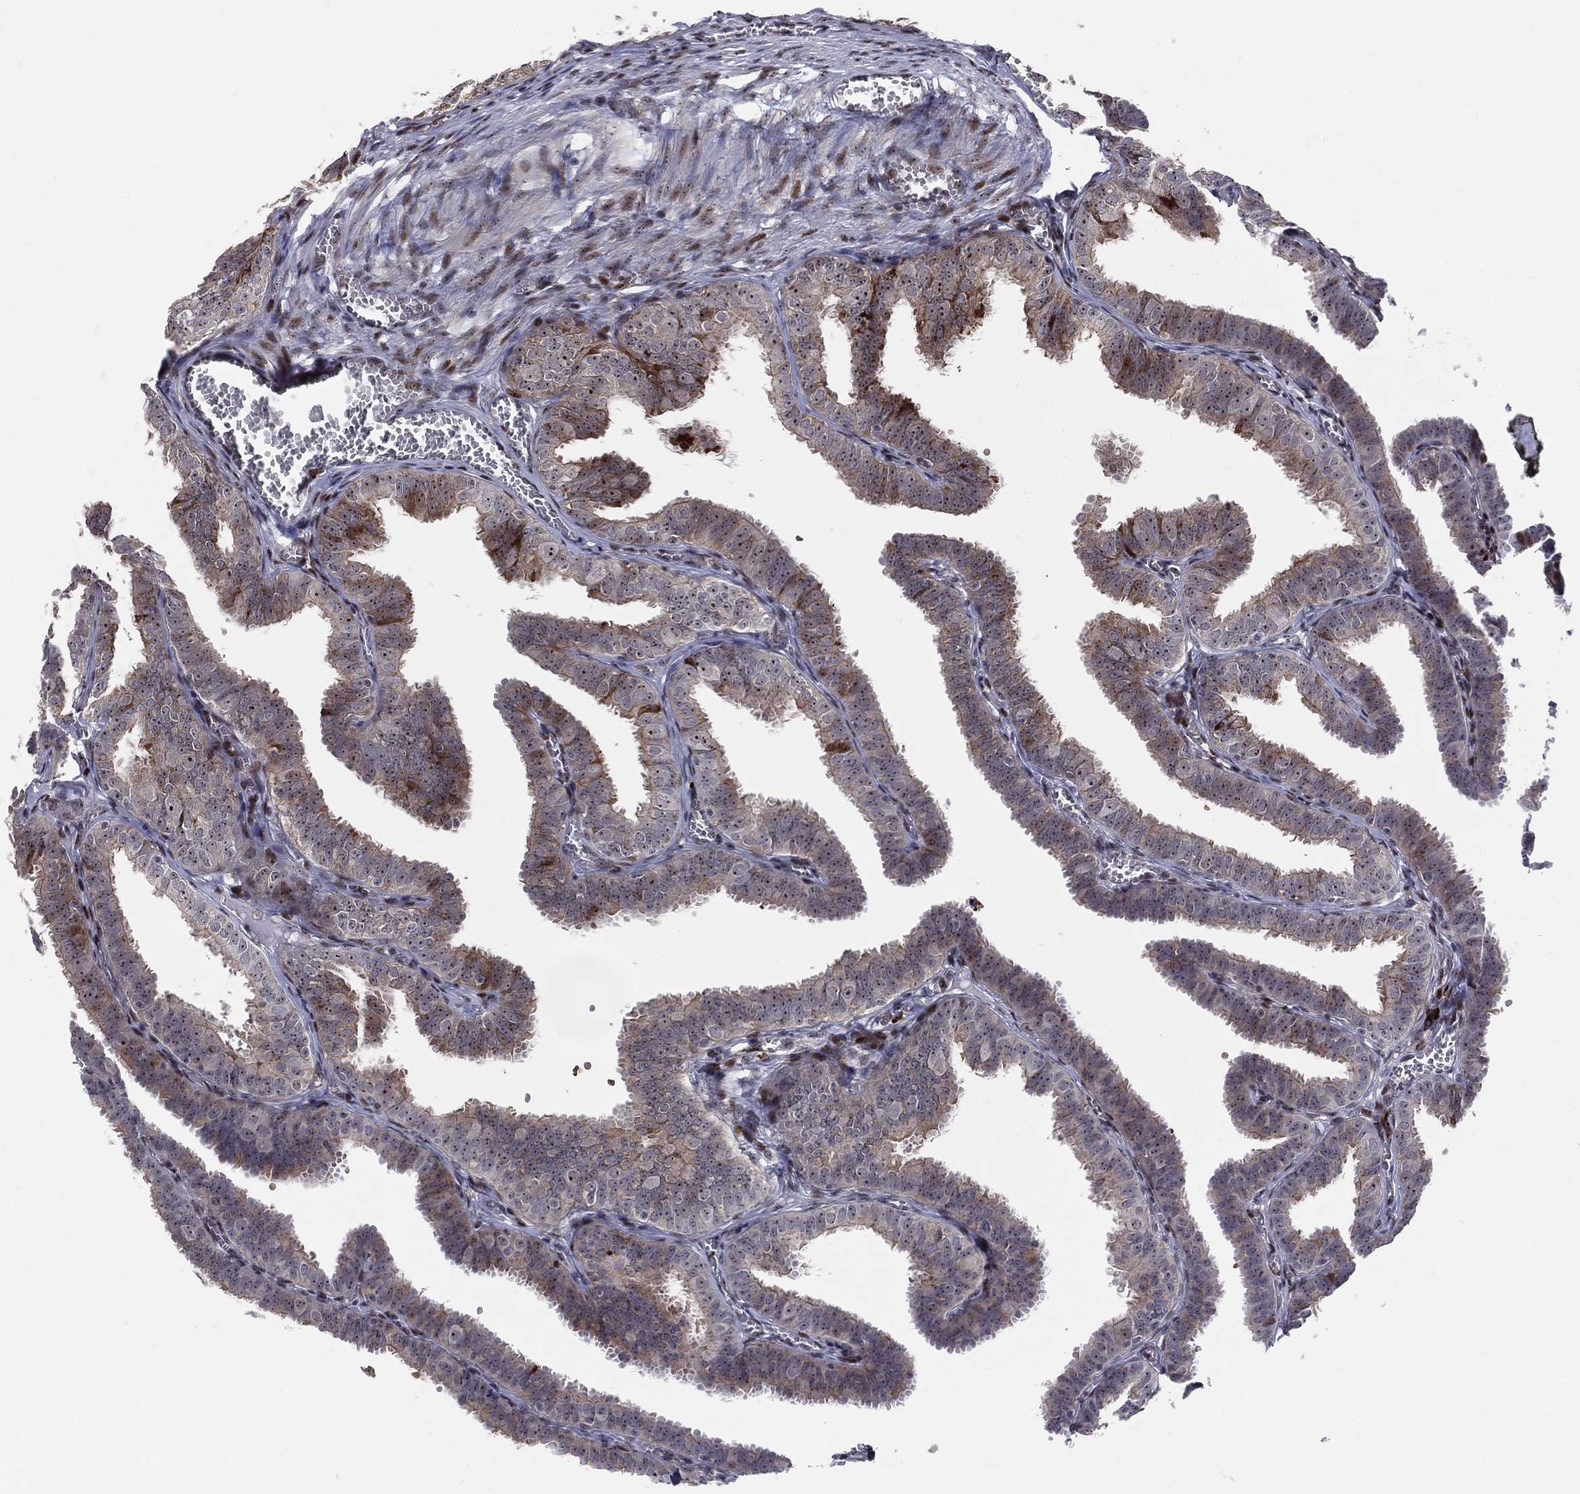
{"staining": {"intensity": "moderate", "quantity": "25%-75%", "location": "cytoplasmic/membranous,nuclear"}, "tissue": "fallopian tube", "cell_type": "Glandular cells", "image_type": "normal", "snomed": [{"axis": "morphology", "description": "Normal tissue, NOS"}, {"axis": "topography", "description": "Fallopian tube"}], "caption": "Fallopian tube was stained to show a protein in brown. There is medium levels of moderate cytoplasmic/membranous,nuclear positivity in approximately 25%-75% of glandular cells. The staining was performed using DAB (3,3'-diaminobenzidine), with brown indicating positive protein expression. Nuclei are stained blue with hematoxylin.", "gene": "VHL", "patient": {"sex": "female", "age": 25}}